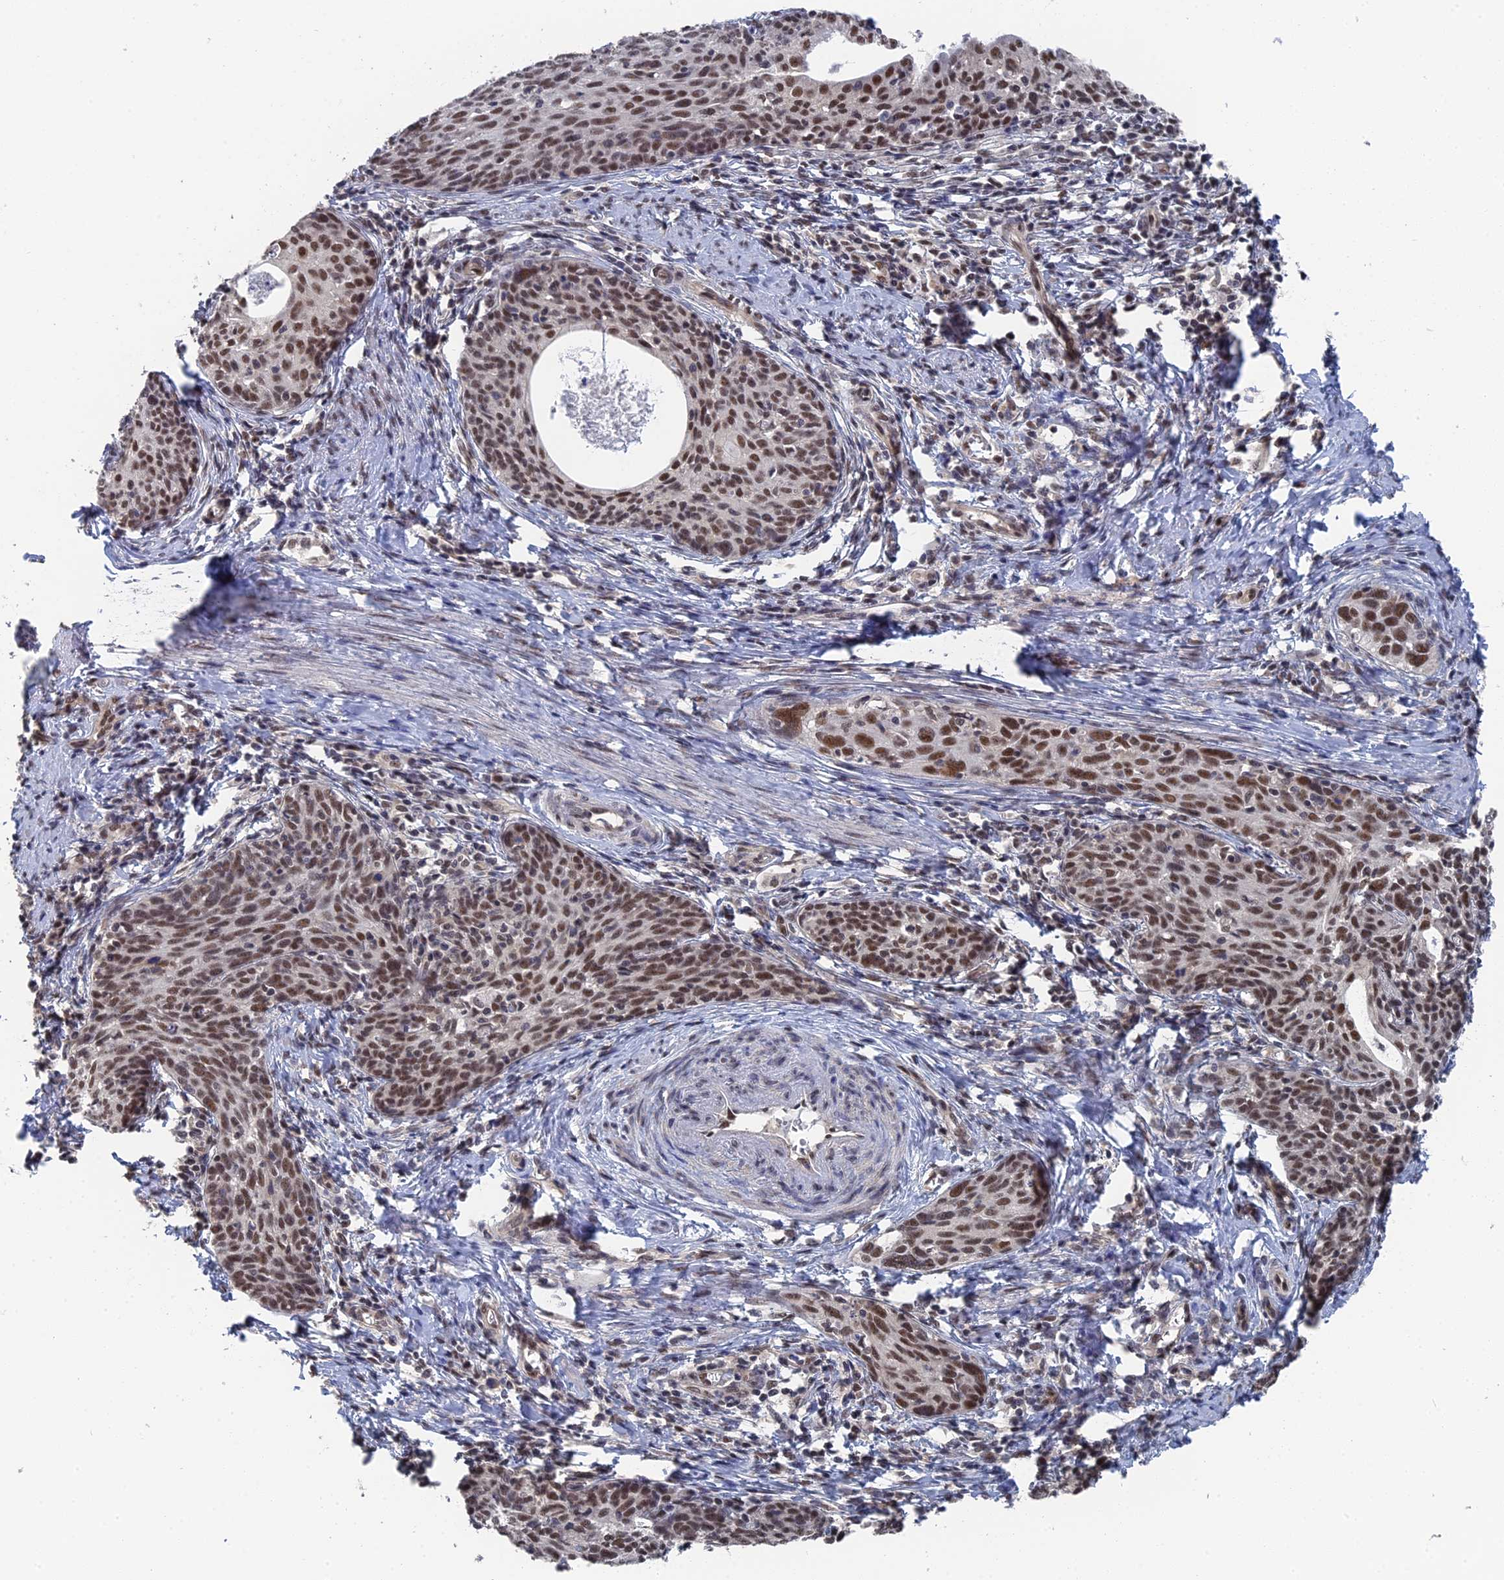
{"staining": {"intensity": "moderate", "quantity": ">75%", "location": "nuclear"}, "tissue": "cervical cancer", "cell_type": "Tumor cells", "image_type": "cancer", "snomed": [{"axis": "morphology", "description": "Squamous cell carcinoma, NOS"}, {"axis": "topography", "description": "Cervix"}], "caption": "The image reveals a brown stain indicating the presence of a protein in the nuclear of tumor cells in cervical cancer (squamous cell carcinoma).", "gene": "TSSC4", "patient": {"sex": "female", "age": 52}}